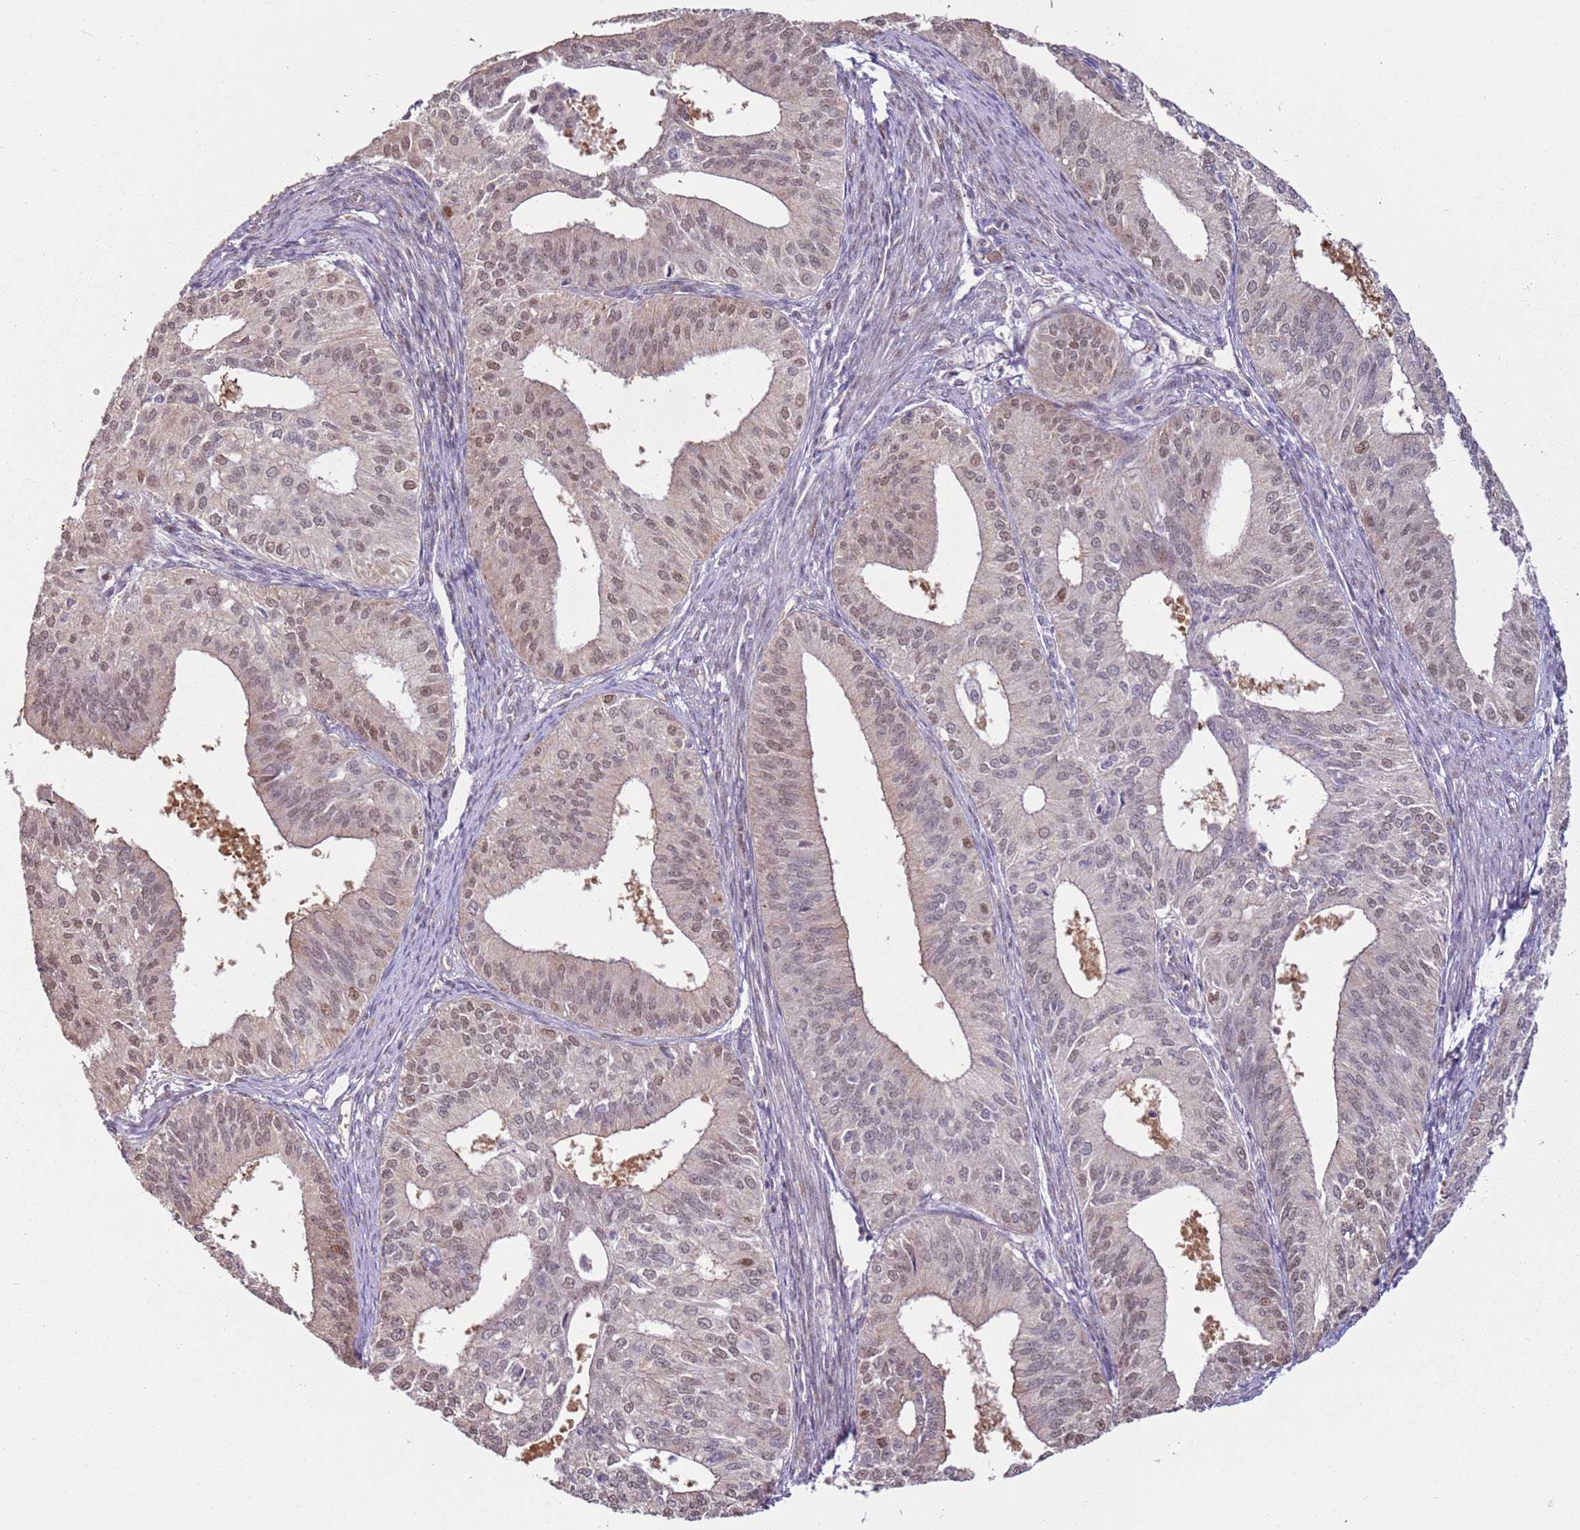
{"staining": {"intensity": "moderate", "quantity": "25%-75%", "location": "nuclear"}, "tissue": "endometrial cancer", "cell_type": "Tumor cells", "image_type": "cancer", "snomed": [{"axis": "morphology", "description": "Adenocarcinoma, NOS"}, {"axis": "topography", "description": "Endometrium"}], "caption": "About 25%-75% of tumor cells in endometrial cancer reveal moderate nuclear protein staining as visualized by brown immunohistochemical staining.", "gene": "PSMD4", "patient": {"sex": "female", "age": 50}}